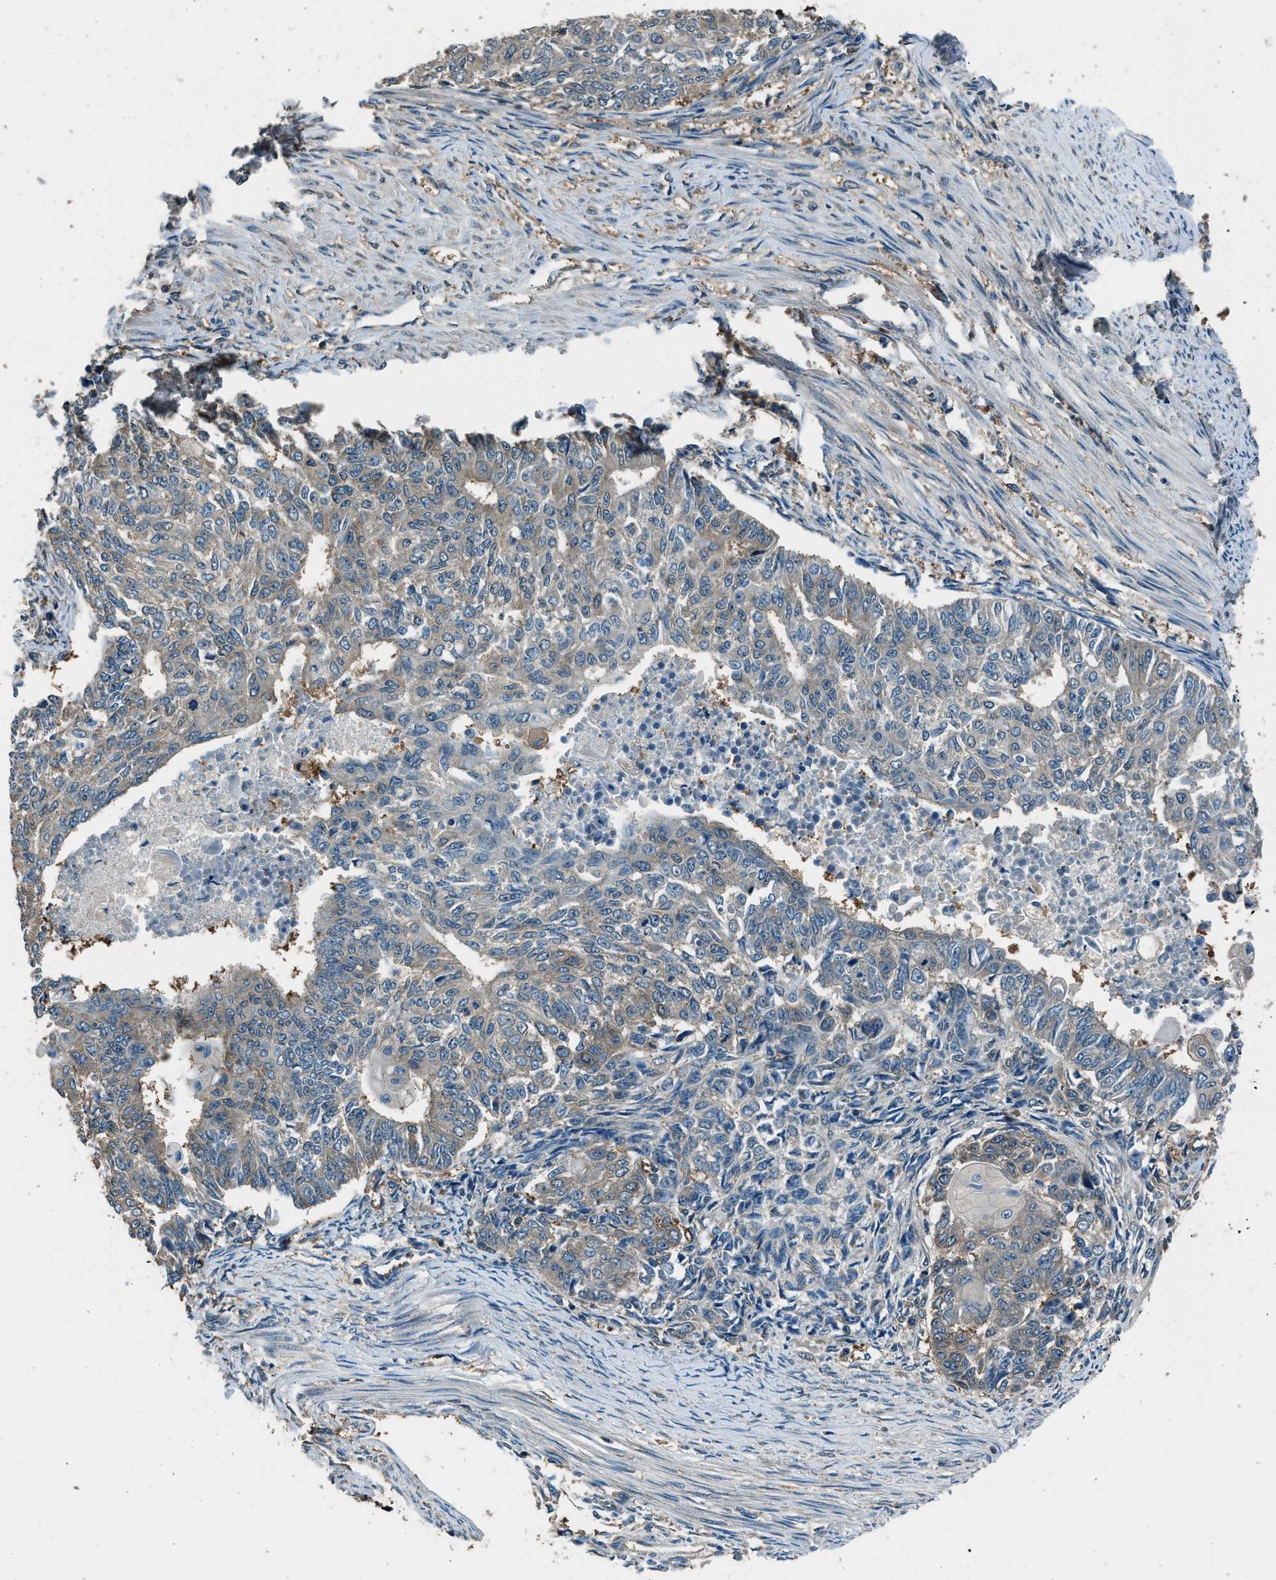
{"staining": {"intensity": "negative", "quantity": "none", "location": "none"}, "tissue": "endometrial cancer", "cell_type": "Tumor cells", "image_type": "cancer", "snomed": [{"axis": "morphology", "description": "Adenocarcinoma, NOS"}, {"axis": "topography", "description": "Endometrium"}], "caption": "High power microscopy image of an immunohistochemistry (IHC) photomicrograph of endometrial adenocarcinoma, revealing no significant positivity in tumor cells.", "gene": "ARFGAP2", "patient": {"sex": "female", "age": 32}}